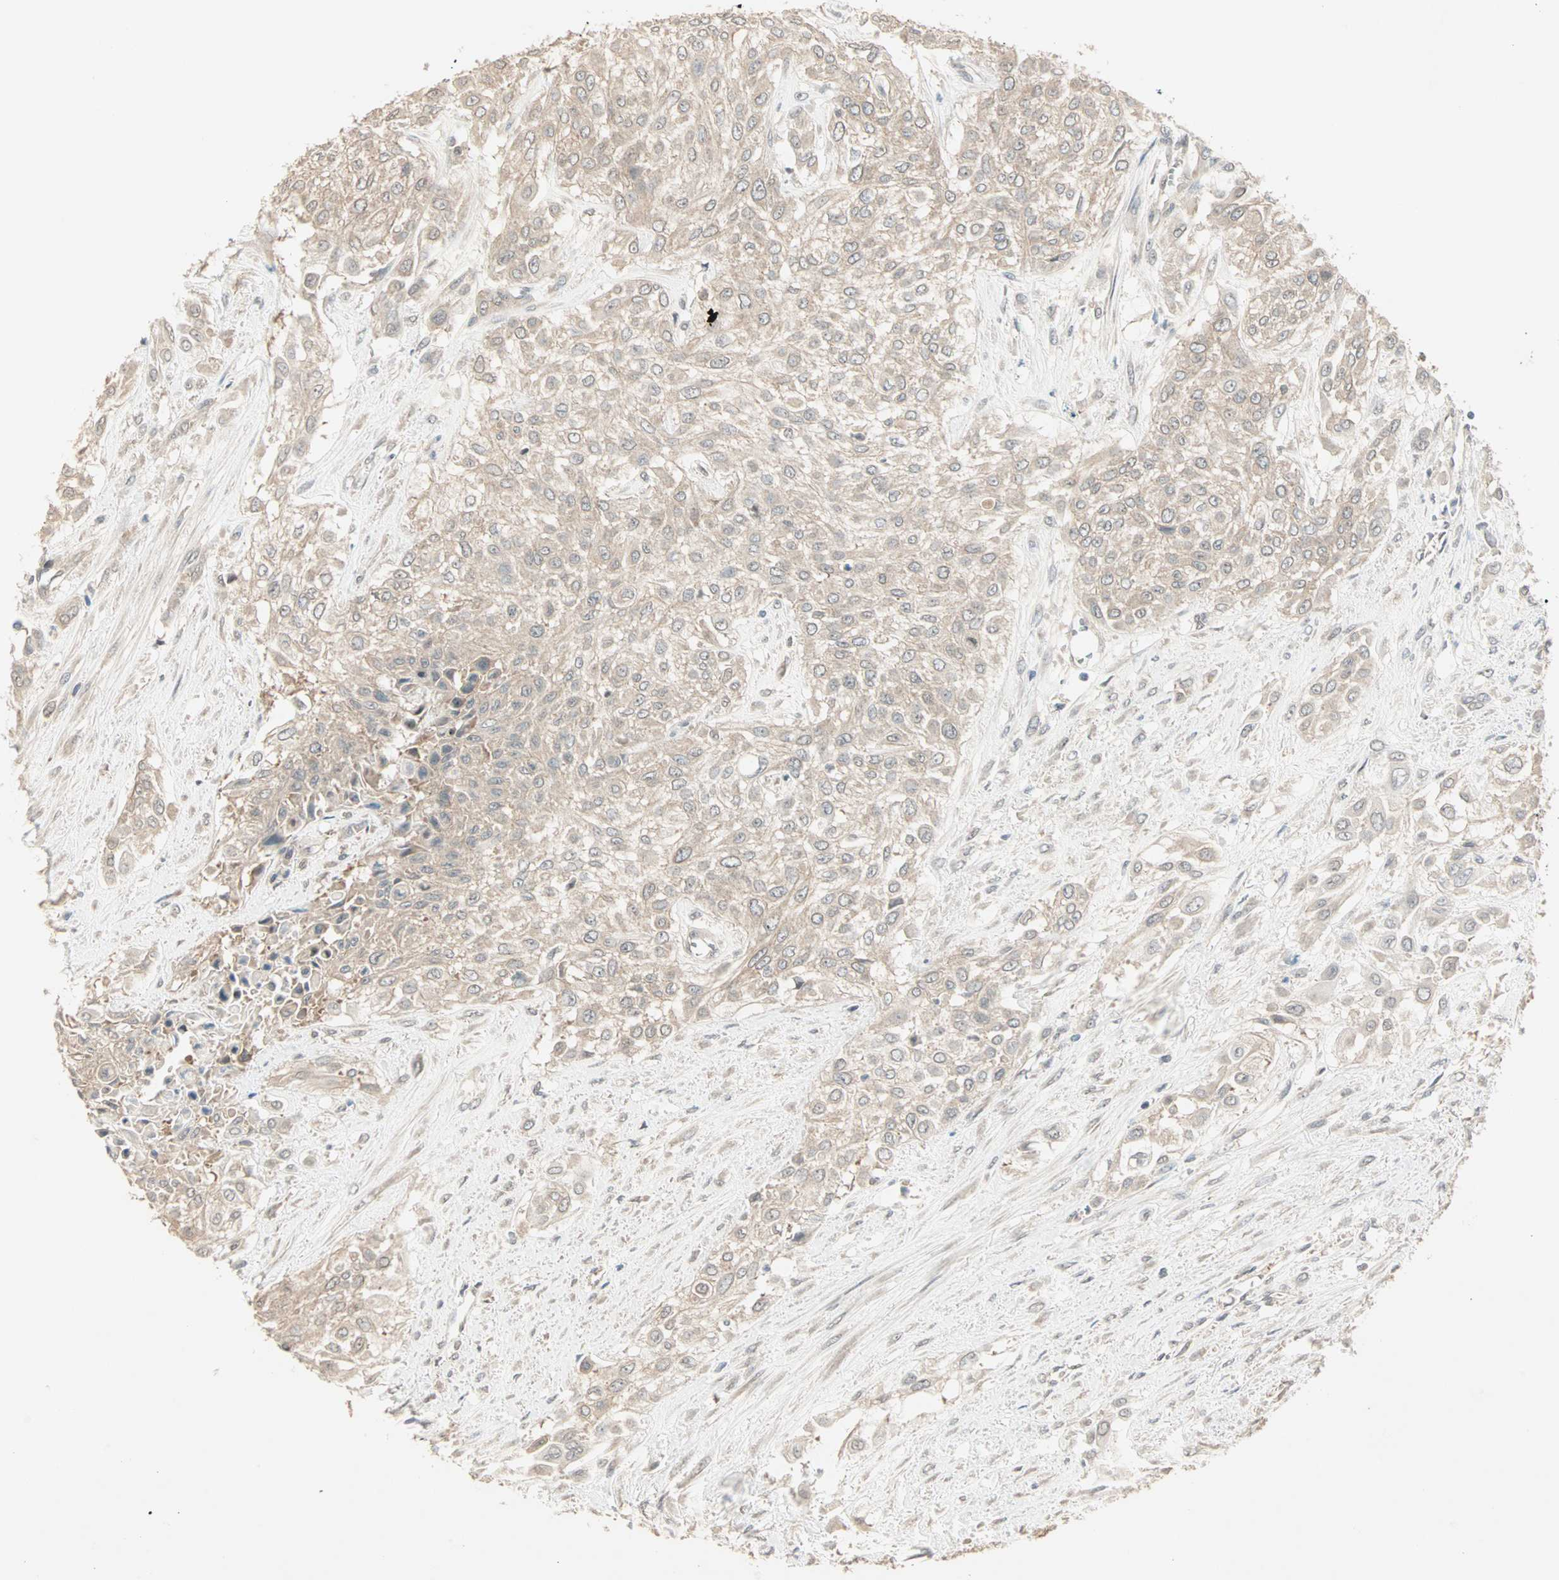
{"staining": {"intensity": "weak", "quantity": ">75%", "location": "cytoplasmic/membranous"}, "tissue": "urothelial cancer", "cell_type": "Tumor cells", "image_type": "cancer", "snomed": [{"axis": "morphology", "description": "Urothelial carcinoma, High grade"}, {"axis": "topography", "description": "Urinary bladder"}], "caption": "The image reveals a brown stain indicating the presence of a protein in the cytoplasmic/membranous of tumor cells in high-grade urothelial carcinoma.", "gene": "TTF2", "patient": {"sex": "male", "age": 57}}